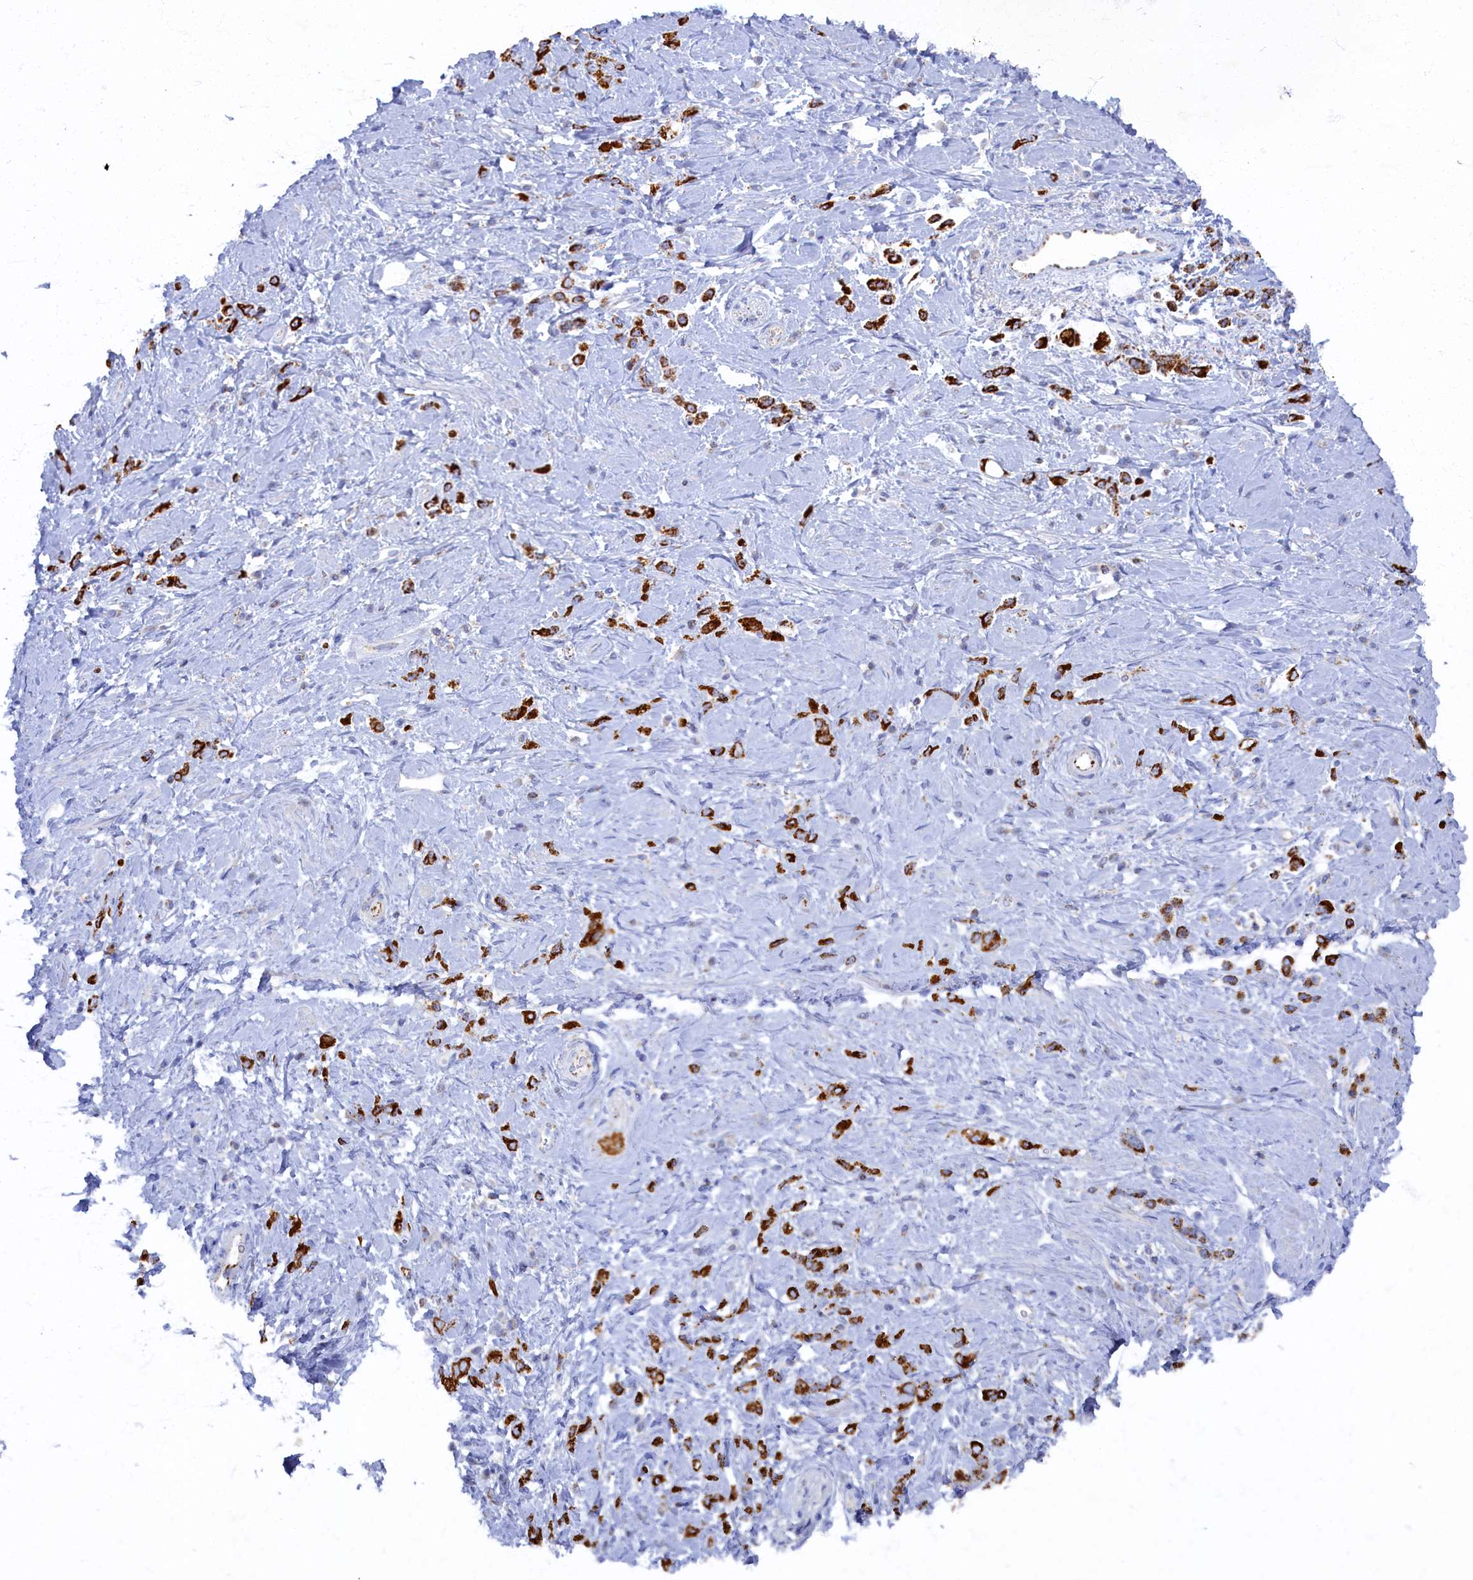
{"staining": {"intensity": "strong", "quantity": ">75%", "location": "cytoplasmic/membranous"}, "tissue": "stomach cancer", "cell_type": "Tumor cells", "image_type": "cancer", "snomed": [{"axis": "morphology", "description": "Adenocarcinoma, NOS"}, {"axis": "topography", "description": "Stomach"}], "caption": "Stomach adenocarcinoma was stained to show a protein in brown. There is high levels of strong cytoplasmic/membranous expression in about >75% of tumor cells.", "gene": "OCIAD2", "patient": {"sex": "female", "age": 60}}